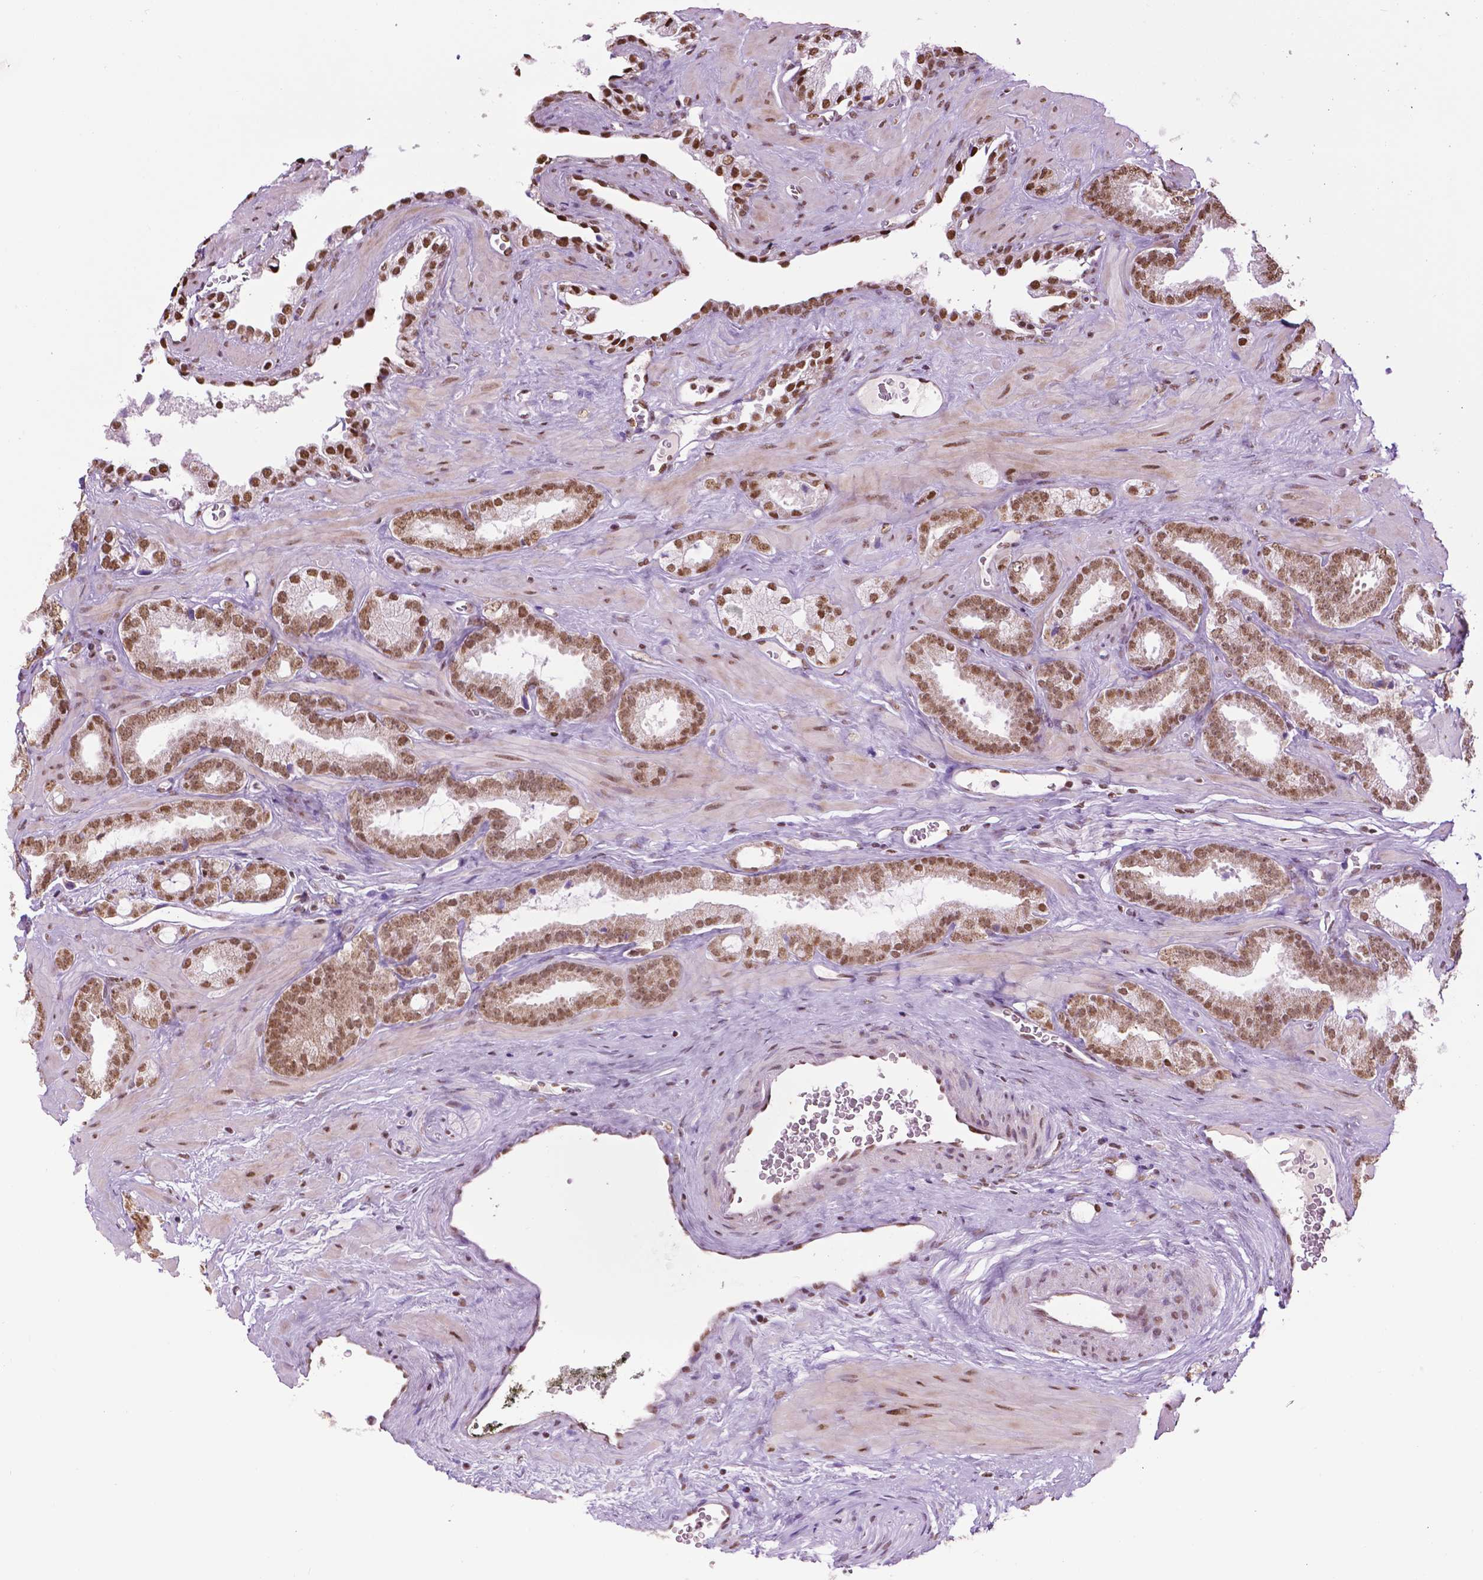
{"staining": {"intensity": "moderate", "quantity": ">75%", "location": "nuclear"}, "tissue": "prostate cancer", "cell_type": "Tumor cells", "image_type": "cancer", "snomed": [{"axis": "morphology", "description": "Adenocarcinoma, Low grade"}, {"axis": "topography", "description": "Prostate"}], "caption": "About >75% of tumor cells in human prostate cancer demonstrate moderate nuclear protein positivity as visualized by brown immunohistochemical staining.", "gene": "COL23A1", "patient": {"sex": "male", "age": 62}}